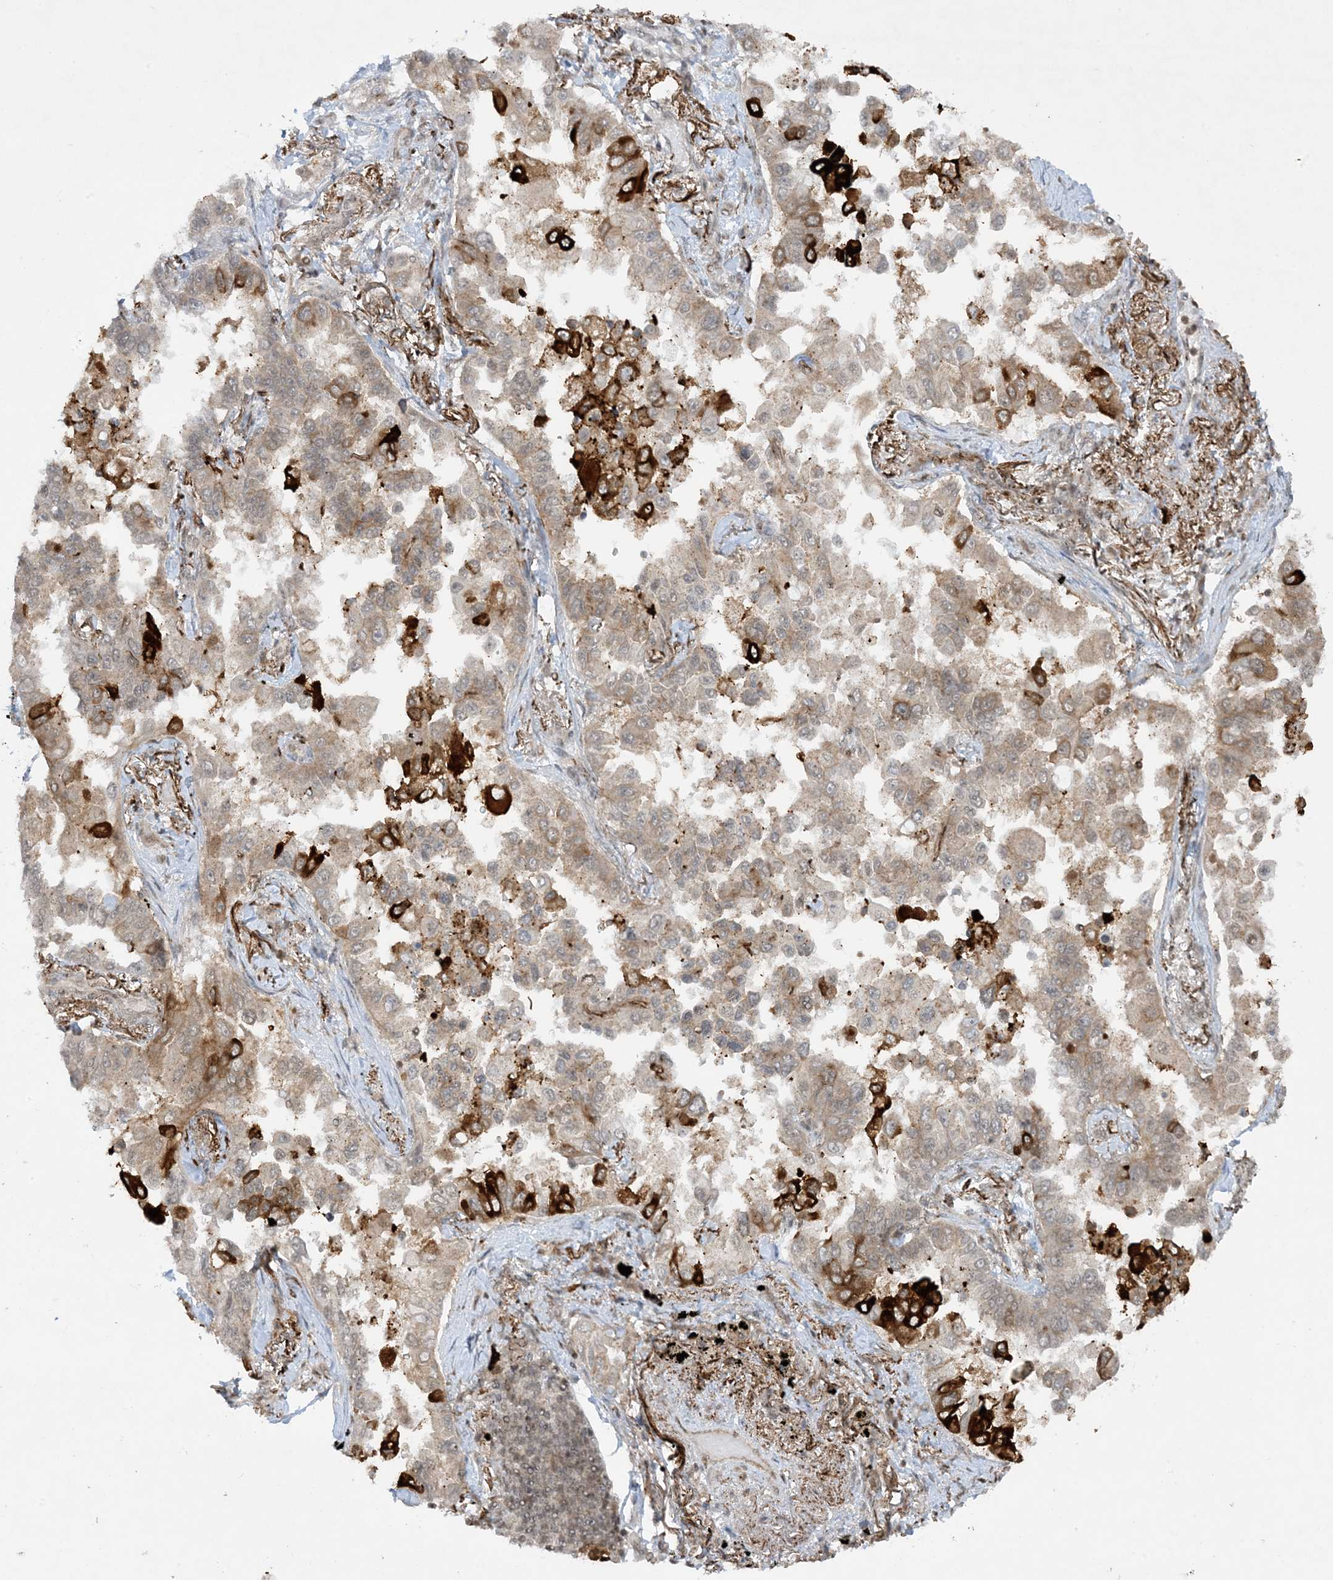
{"staining": {"intensity": "strong", "quantity": "<25%", "location": "cytoplasmic/membranous"}, "tissue": "lung cancer", "cell_type": "Tumor cells", "image_type": "cancer", "snomed": [{"axis": "morphology", "description": "Adenocarcinoma, NOS"}, {"axis": "topography", "description": "Lung"}], "caption": "Immunohistochemical staining of lung adenocarcinoma shows strong cytoplasmic/membranous protein positivity in approximately <25% of tumor cells.", "gene": "CERT1", "patient": {"sex": "female", "age": 67}}